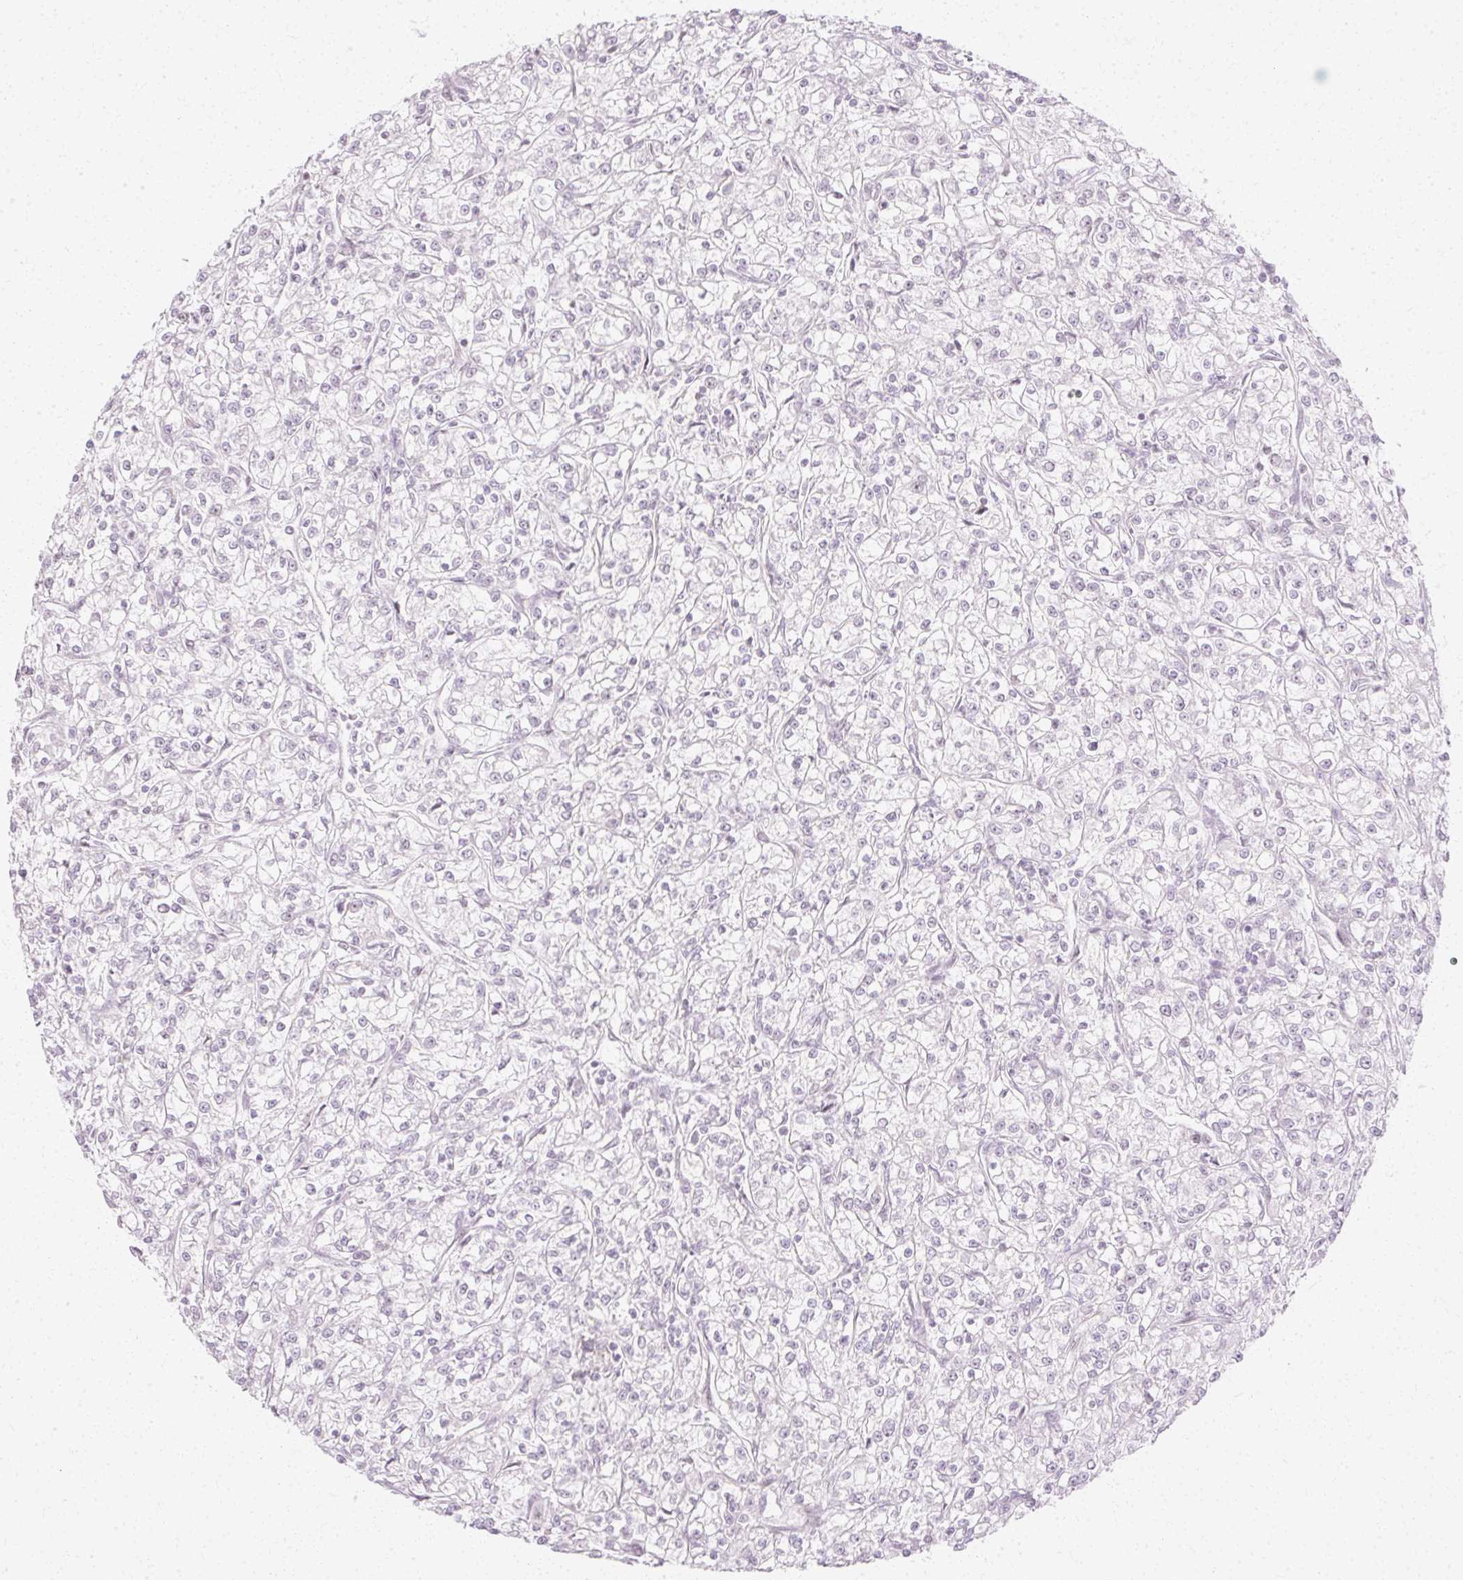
{"staining": {"intensity": "negative", "quantity": "none", "location": "none"}, "tissue": "renal cancer", "cell_type": "Tumor cells", "image_type": "cancer", "snomed": [{"axis": "morphology", "description": "Adenocarcinoma, NOS"}, {"axis": "topography", "description": "Kidney"}], "caption": "Immunohistochemistry (IHC) image of renal cancer (adenocarcinoma) stained for a protein (brown), which exhibits no positivity in tumor cells.", "gene": "C3orf49", "patient": {"sex": "female", "age": 59}}